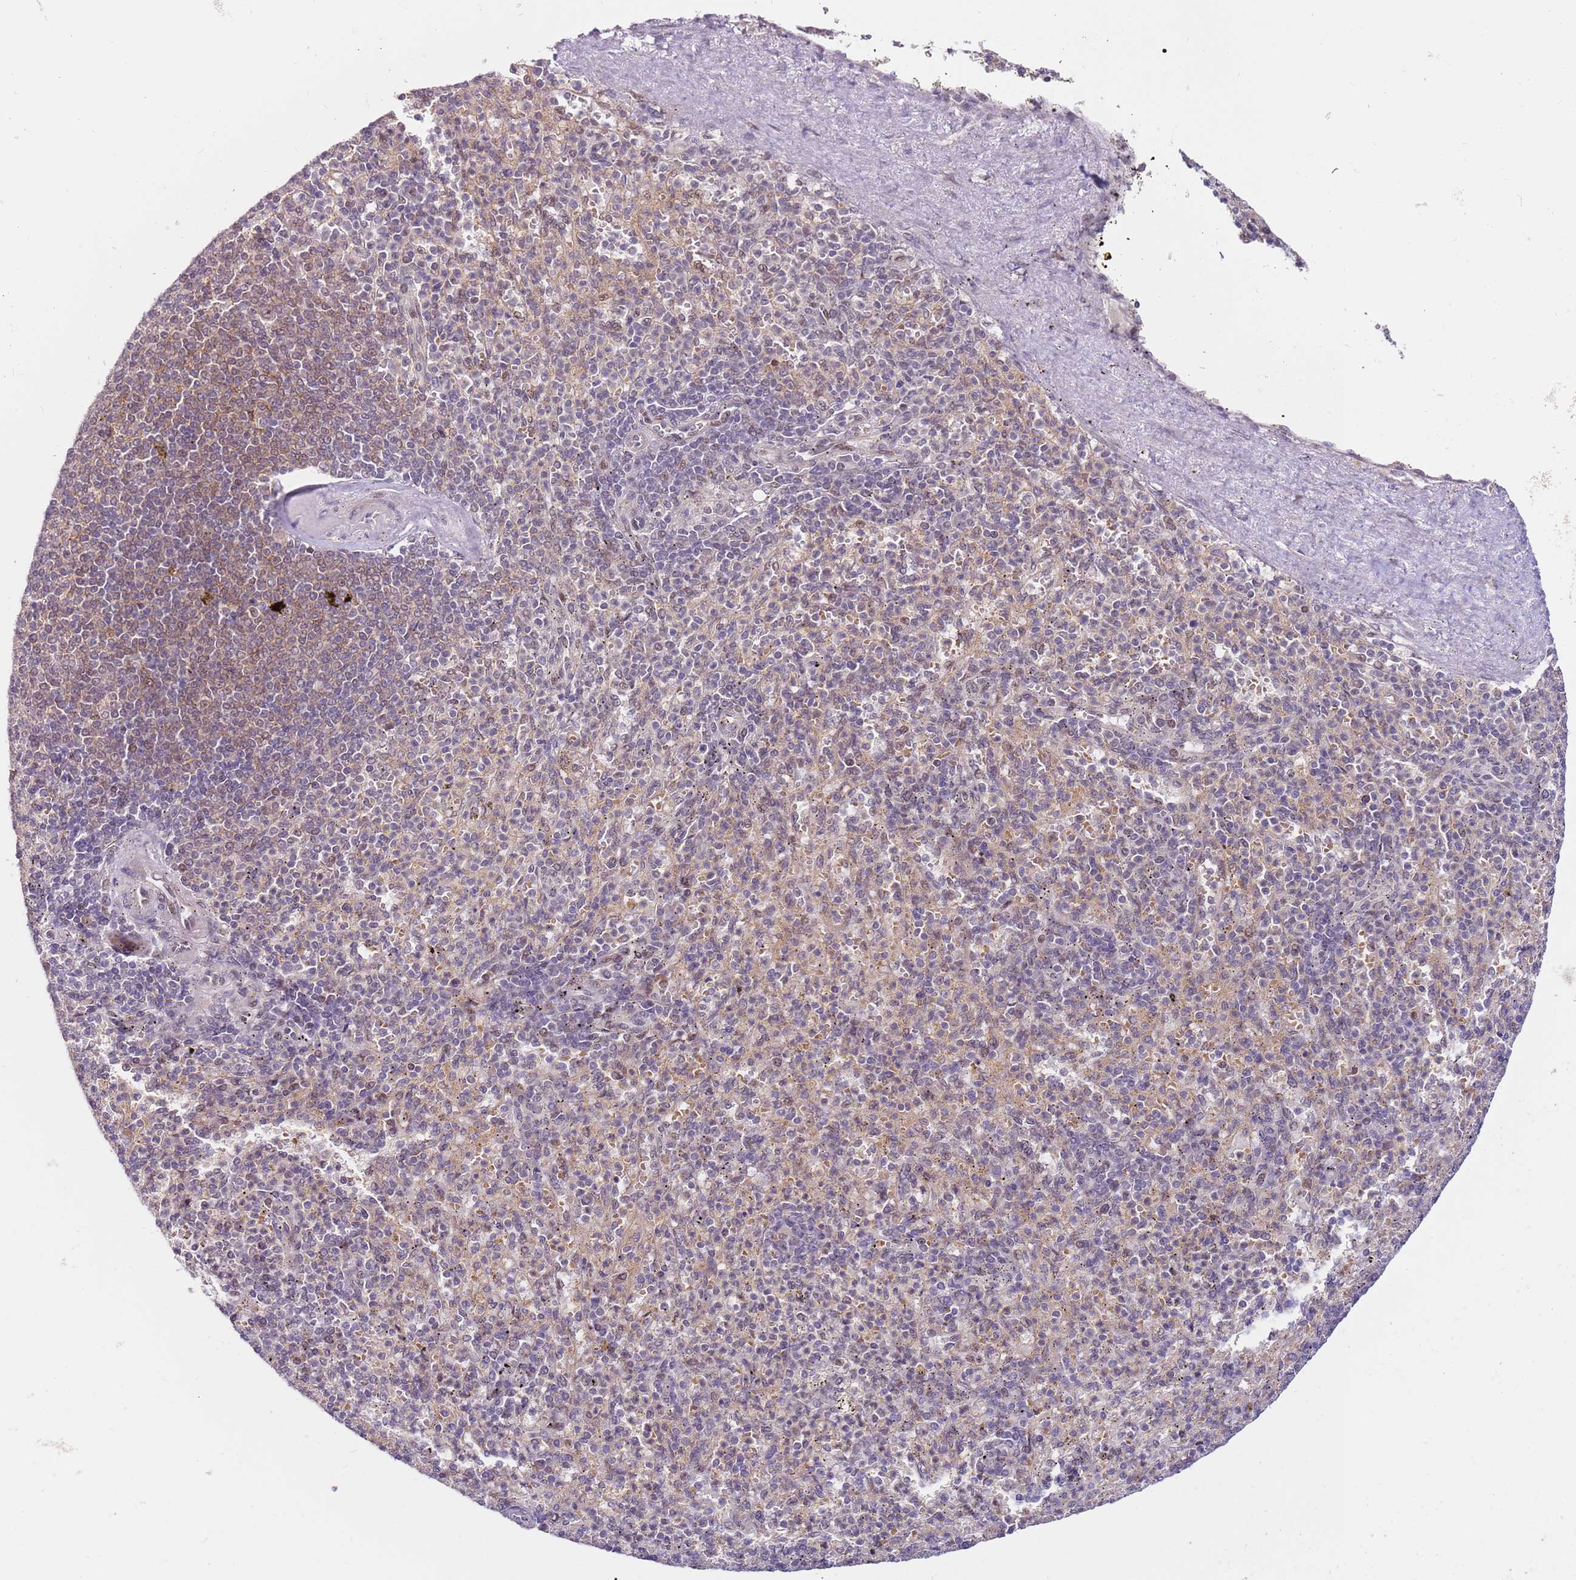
{"staining": {"intensity": "weak", "quantity": "<25%", "location": "nuclear"}, "tissue": "spleen", "cell_type": "Cells in red pulp", "image_type": "normal", "snomed": [{"axis": "morphology", "description": "Normal tissue, NOS"}, {"axis": "topography", "description": "Spleen"}], "caption": "Immunohistochemistry photomicrograph of normal spleen: spleen stained with DAB displays no significant protein expression in cells in red pulp.", "gene": "LGALSL", "patient": {"sex": "female", "age": 74}}